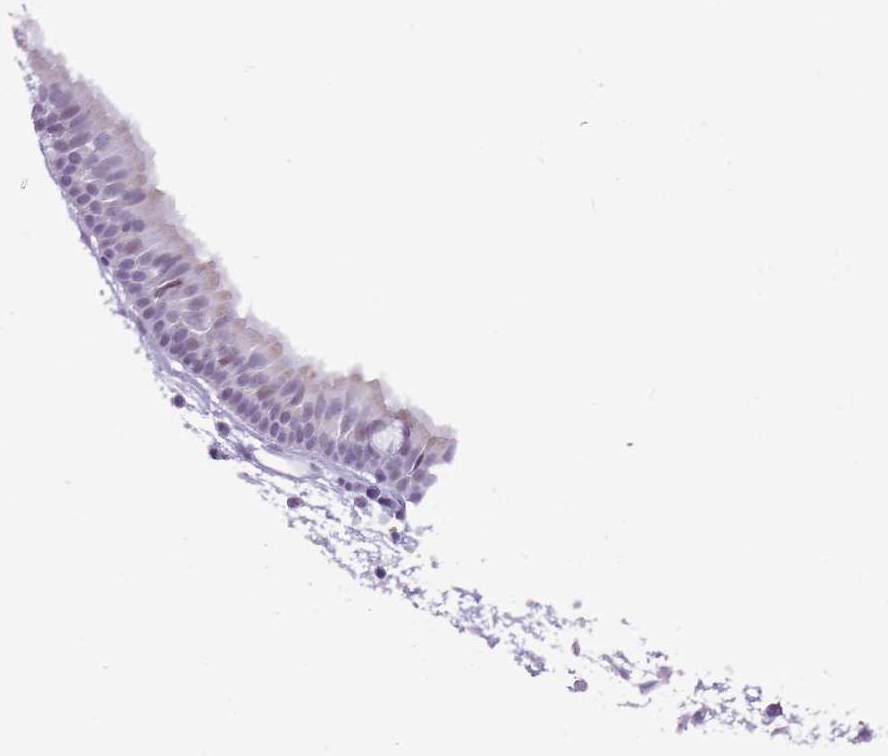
{"staining": {"intensity": "weak", "quantity": "<25%", "location": "nuclear"}, "tissue": "nasopharynx", "cell_type": "Respiratory epithelial cells", "image_type": "normal", "snomed": [{"axis": "morphology", "description": "Normal tissue, NOS"}, {"axis": "morphology", "description": "Inflammation, NOS"}, {"axis": "morphology", "description": "Malignant melanoma, Metastatic site"}, {"axis": "topography", "description": "Nasopharynx"}], "caption": "The immunohistochemistry micrograph has no significant positivity in respiratory epithelial cells of nasopharynx.", "gene": "RPL3L", "patient": {"sex": "male", "age": 70}}